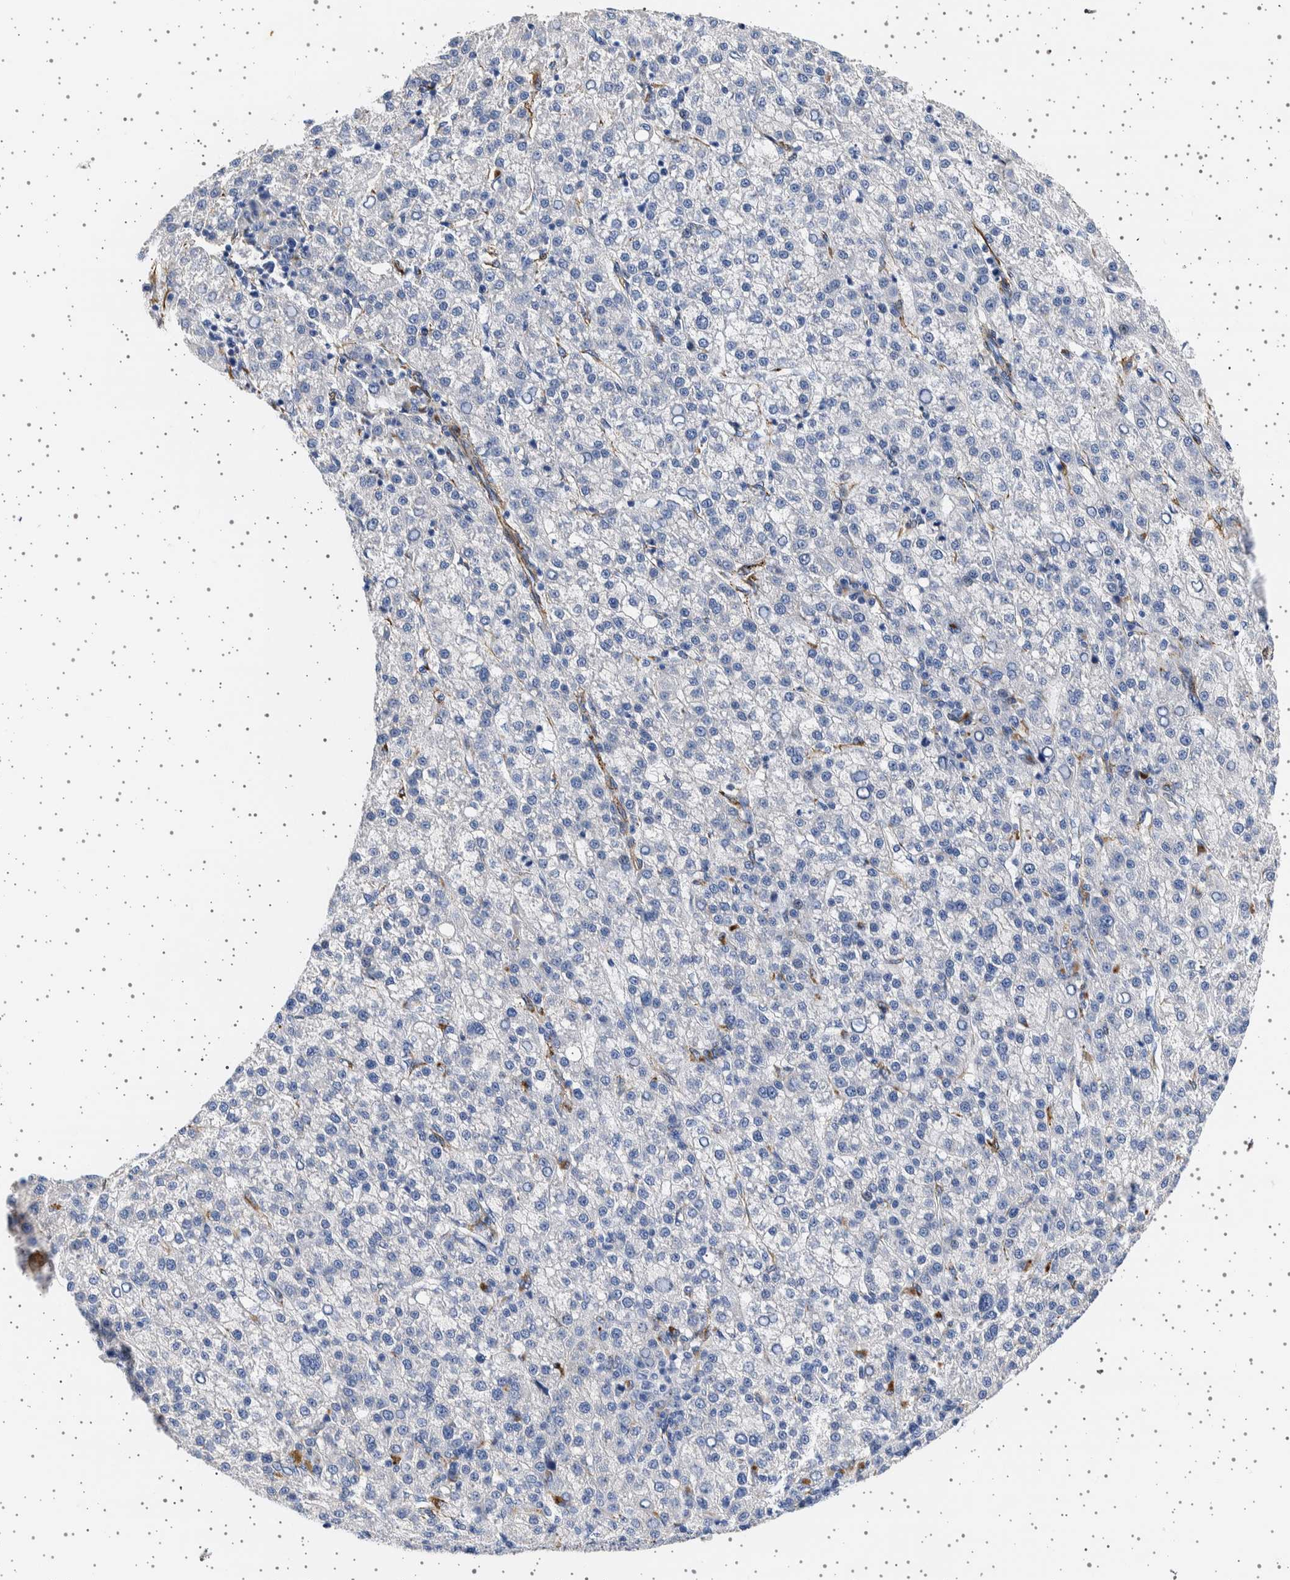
{"staining": {"intensity": "negative", "quantity": "none", "location": "none"}, "tissue": "liver cancer", "cell_type": "Tumor cells", "image_type": "cancer", "snomed": [{"axis": "morphology", "description": "Carcinoma, Hepatocellular, NOS"}, {"axis": "topography", "description": "Liver"}], "caption": "IHC micrograph of hepatocellular carcinoma (liver) stained for a protein (brown), which demonstrates no staining in tumor cells. Nuclei are stained in blue.", "gene": "SEPTIN4", "patient": {"sex": "female", "age": 58}}